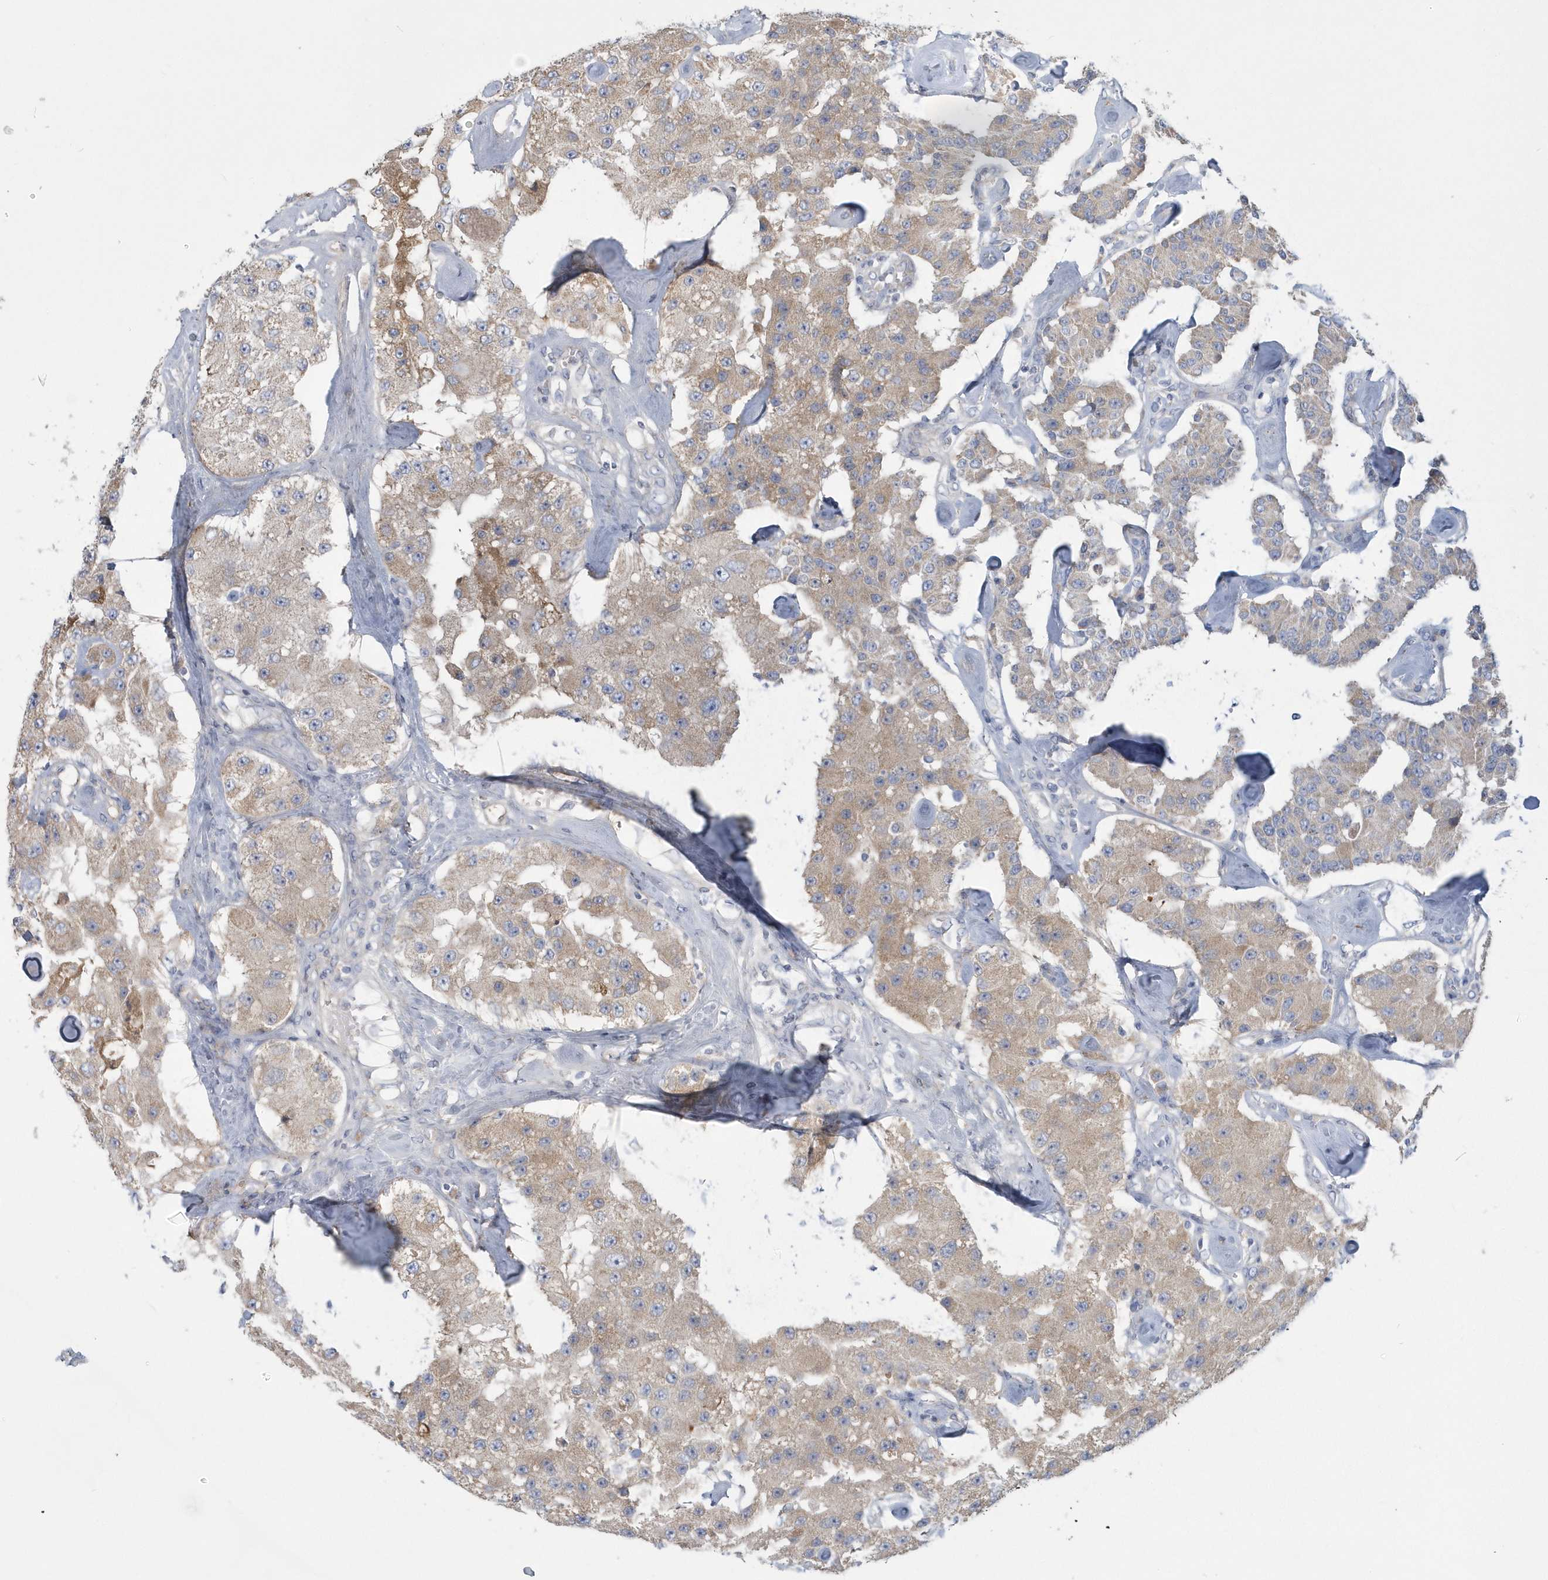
{"staining": {"intensity": "weak", "quantity": ">75%", "location": "cytoplasmic/membranous"}, "tissue": "carcinoid", "cell_type": "Tumor cells", "image_type": "cancer", "snomed": [{"axis": "morphology", "description": "Carcinoid, malignant, NOS"}, {"axis": "topography", "description": "Pancreas"}], "caption": "Immunohistochemistry (IHC) (DAB) staining of human carcinoid (malignant) demonstrates weak cytoplasmic/membranous protein staining in approximately >75% of tumor cells. Nuclei are stained in blue.", "gene": "SPATA18", "patient": {"sex": "male", "age": 41}}